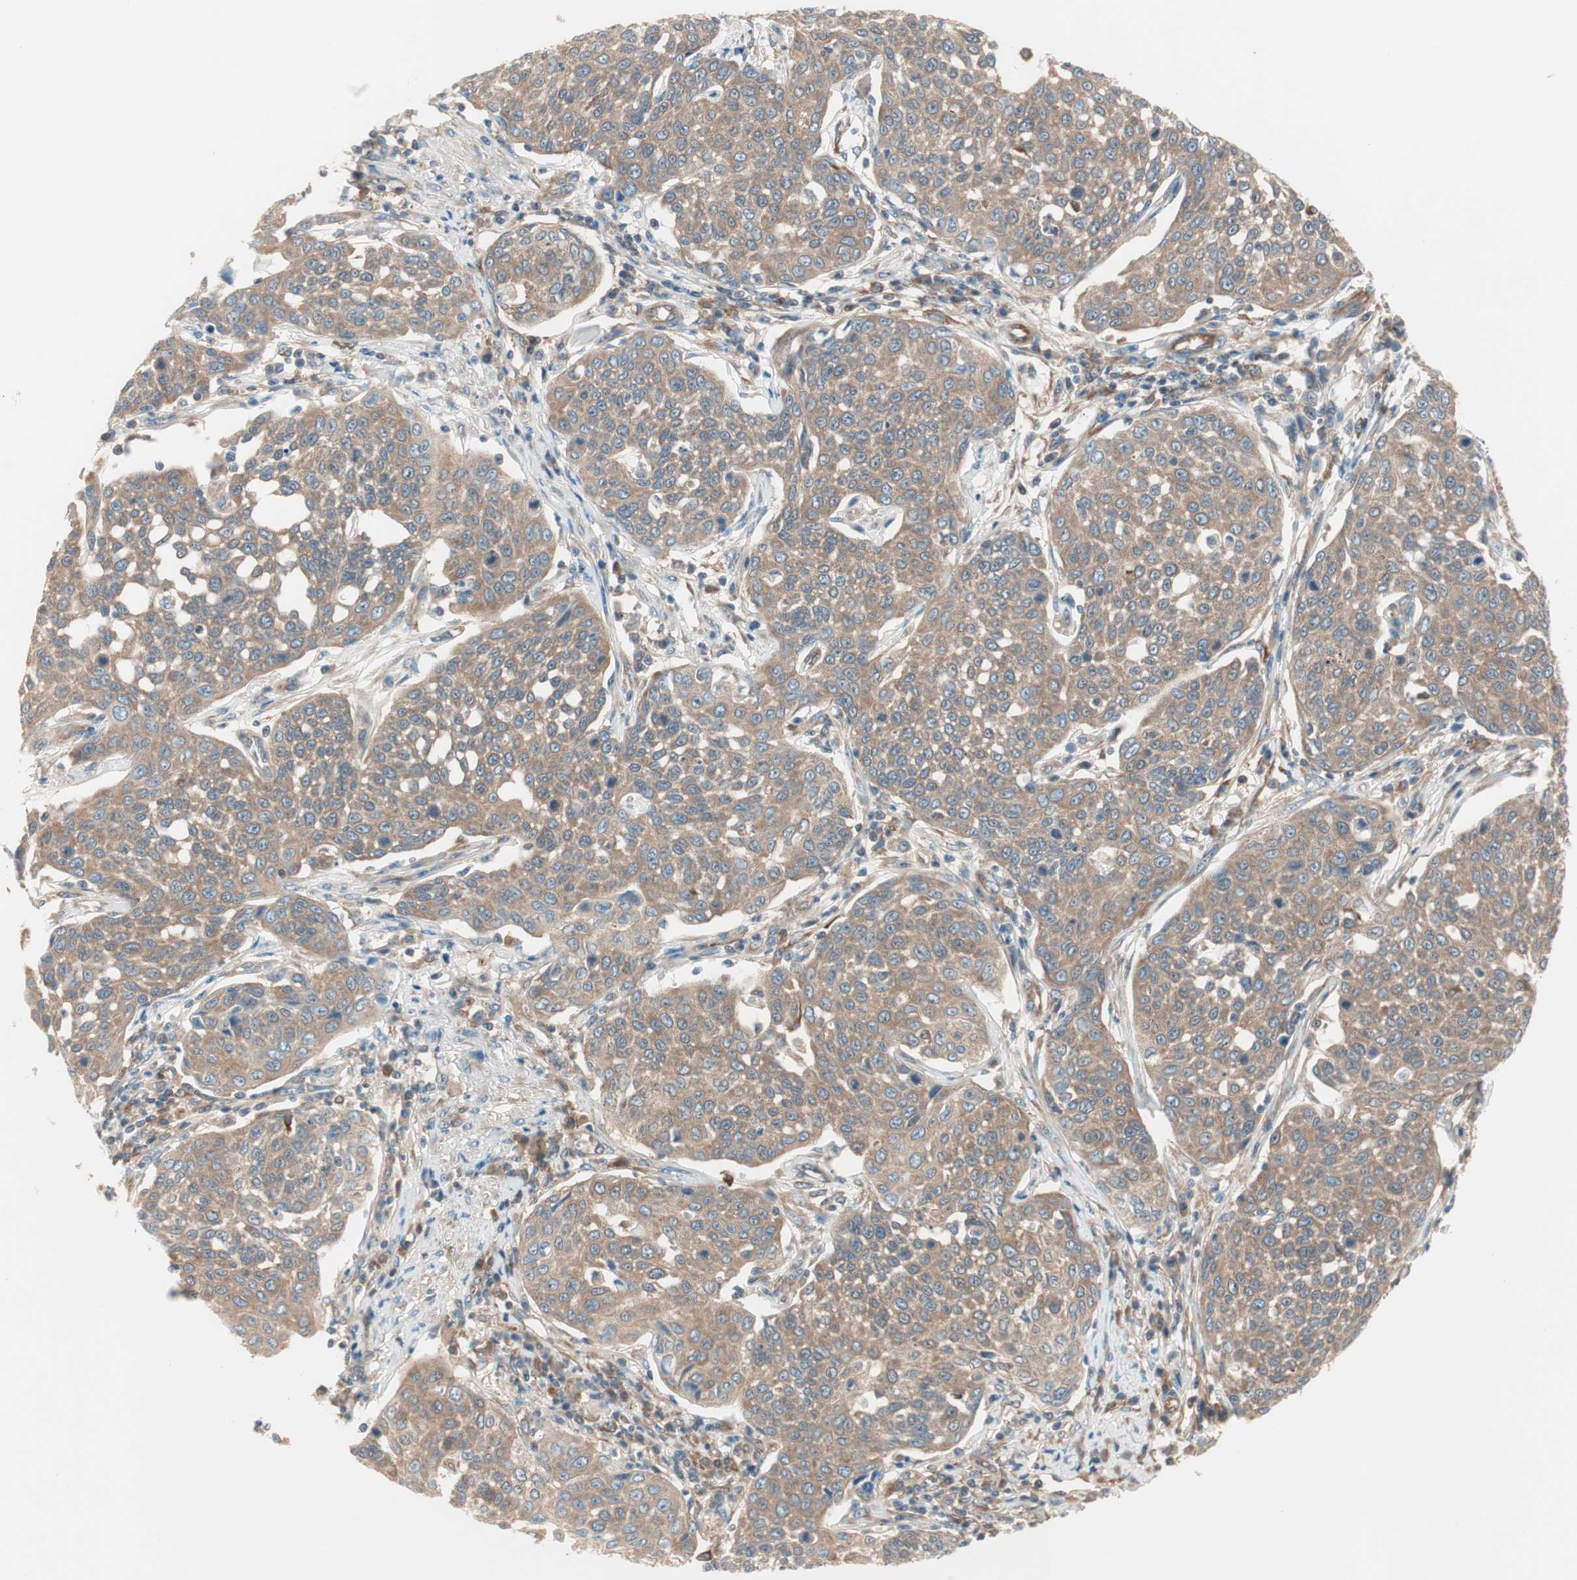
{"staining": {"intensity": "moderate", "quantity": ">75%", "location": "cytoplasmic/membranous"}, "tissue": "cervical cancer", "cell_type": "Tumor cells", "image_type": "cancer", "snomed": [{"axis": "morphology", "description": "Squamous cell carcinoma, NOS"}, {"axis": "topography", "description": "Cervix"}], "caption": "IHC (DAB (3,3'-diaminobenzidine)) staining of human squamous cell carcinoma (cervical) exhibits moderate cytoplasmic/membranous protein expression in approximately >75% of tumor cells. The staining is performed using DAB brown chromogen to label protein expression. The nuclei are counter-stained blue using hematoxylin.", "gene": "GALT", "patient": {"sex": "female", "age": 34}}